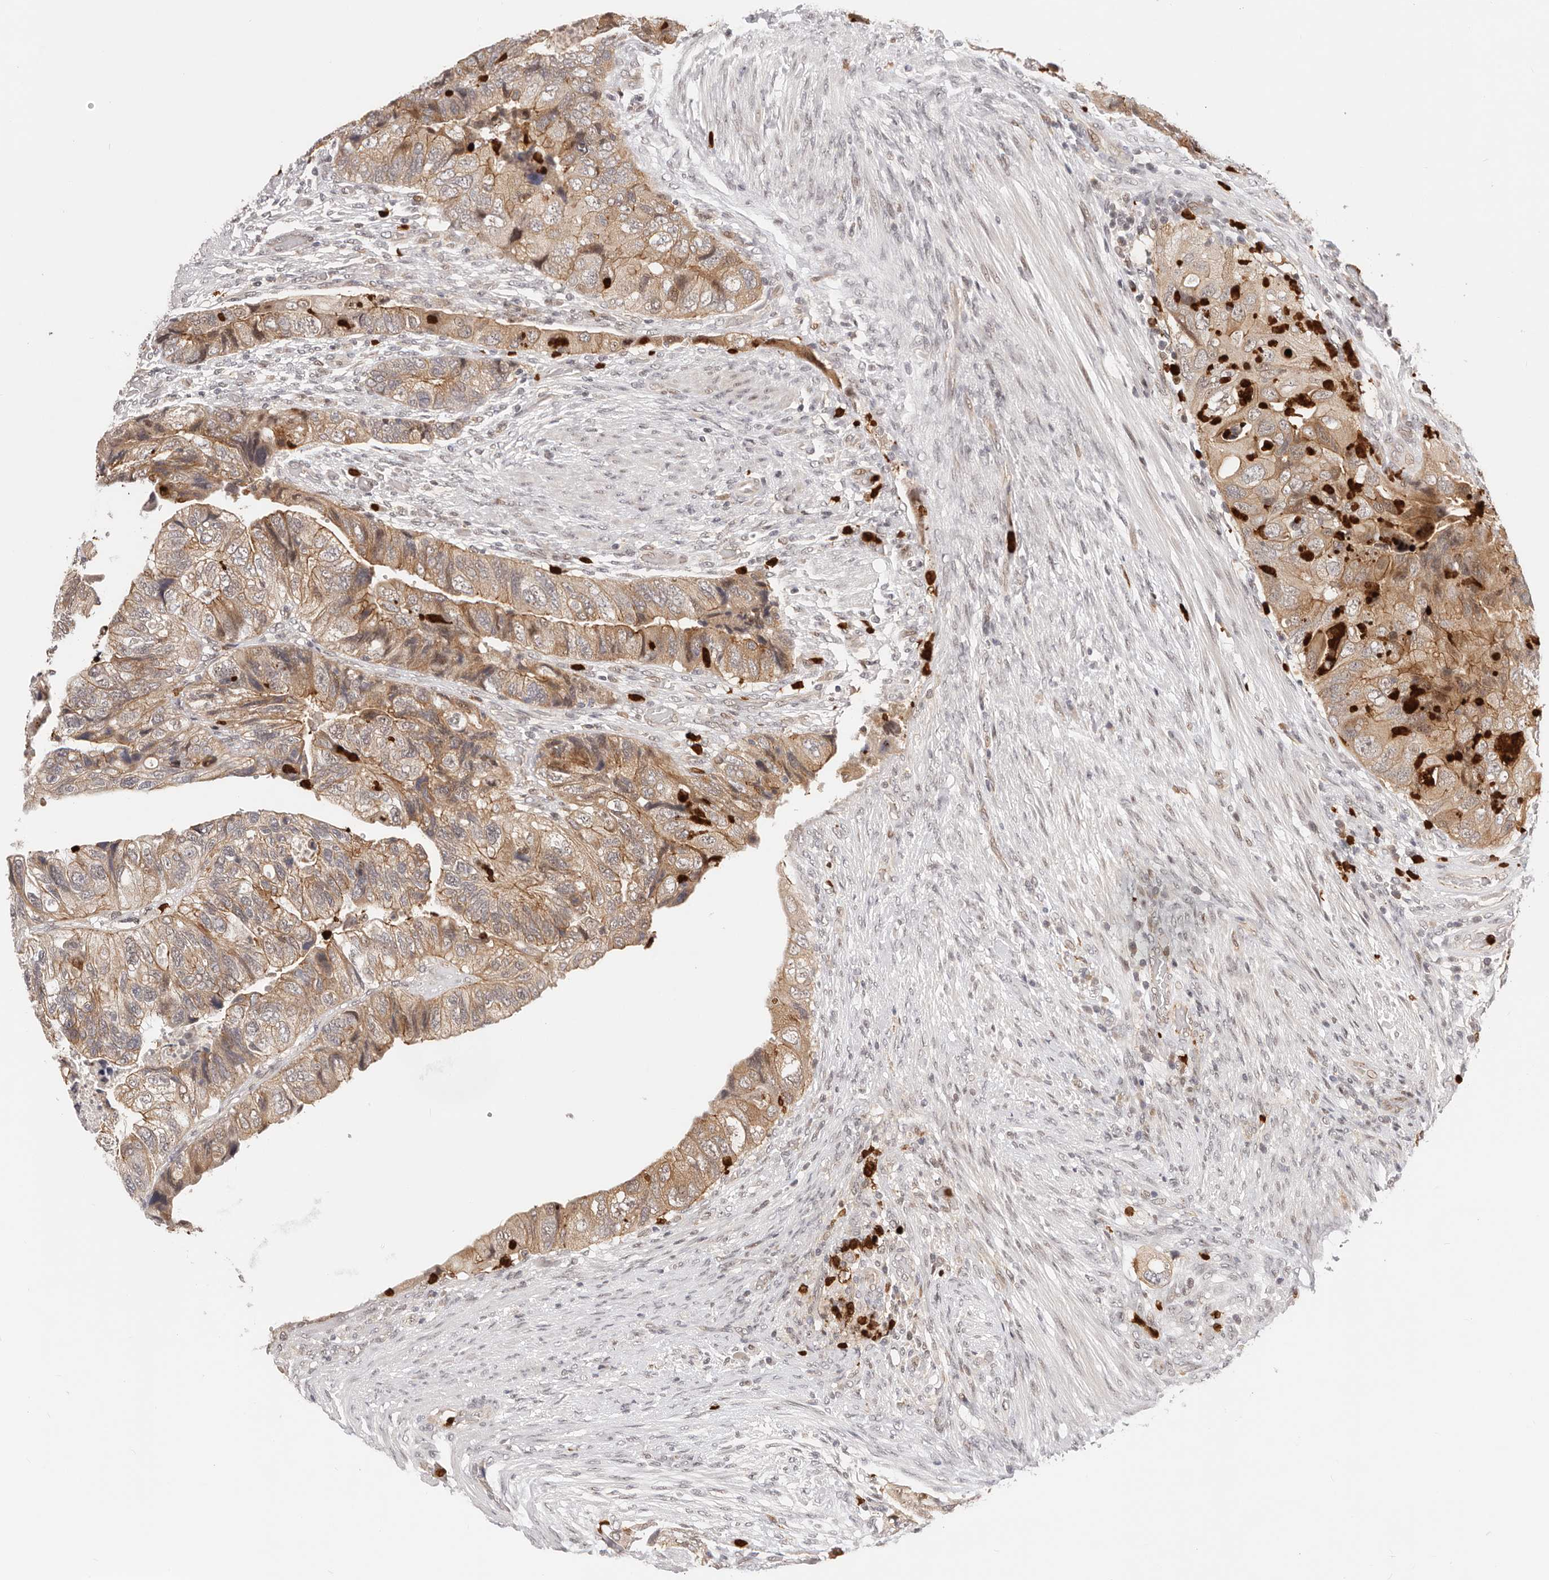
{"staining": {"intensity": "moderate", "quantity": "25%-75%", "location": "cytoplasmic/membranous"}, "tissue": "colorectal cancer", "cell_type": "Tumor cells", "image_type": "cancer", "snomed": [{"axis": "morphology", "description": "Adenocarcinoma, NOS"}, {"axis": "topography", "description": "Rectum"}], "caption": "Immunohistochemical staining of colorectal cancer (adenocarcinoma) reveals medium levels of moderate cytoplasmic/membranous protein expression in approximately 25%-75% of tumor cells.", "gene": "AFDN", "patient": {"sex": "male", "age": 63}}